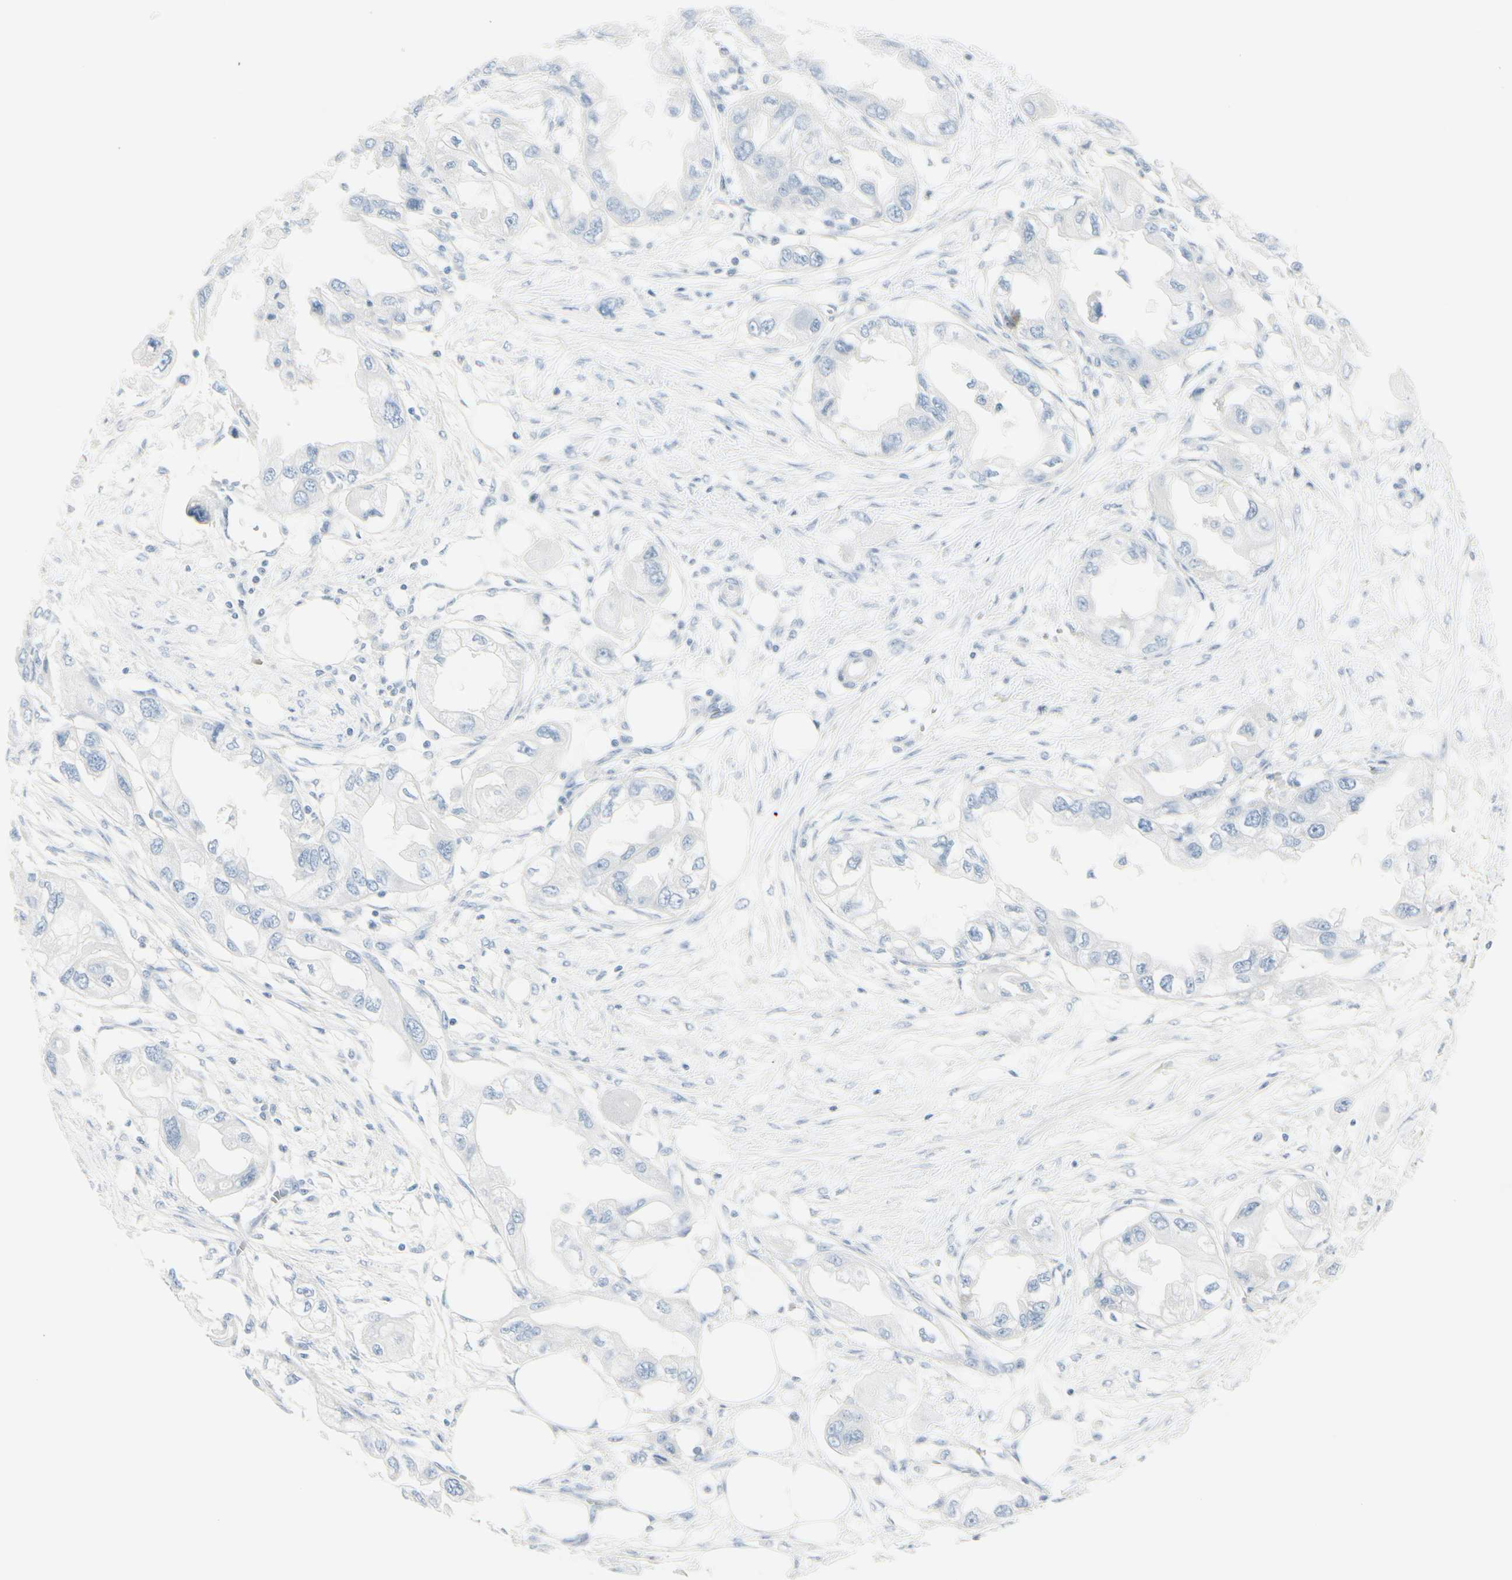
{"staining": {"intensity": "negative", "quantity": "none", "location": "none"}, "tissue": "endometrial cancer", "cell_type": "Tumor cells", "image_type": "cancer", "snomed": [{"axis": "morphology", "description": "Adenocarcinoma, NOS"}, {"axis": "topography", "description": "Endometrium"}], "caption": "A high-resolution micrograph shows immunohistochemistry staining of endometrial adenocarcinoma, which displays no significant staining in tumor cells.", "gene": "CDHR5", "patient": {"sex": "female", "age": 67}}